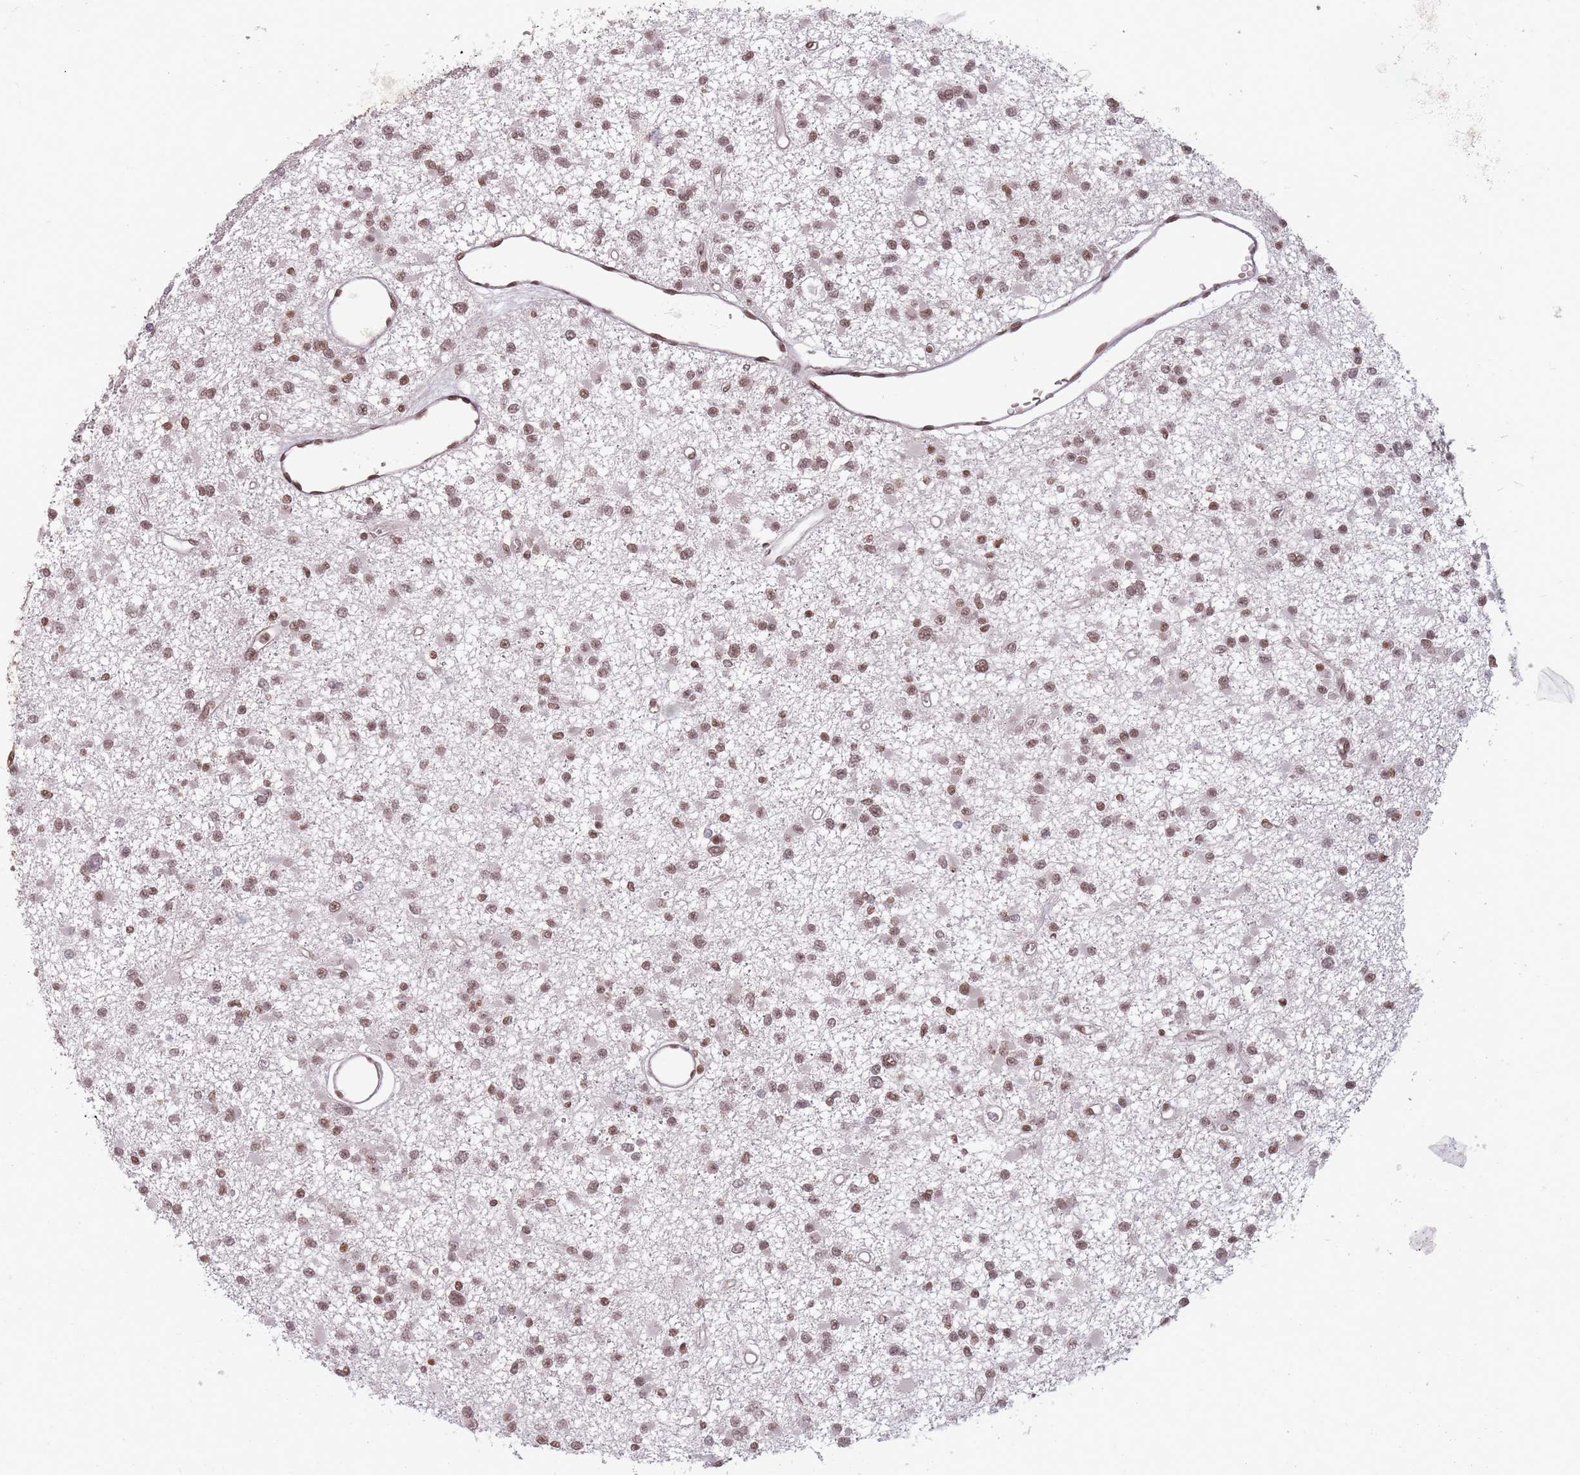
{"staining": {"intensity": "moderate", "quantity": "25%-75%", "location": "nuclear"}, "tissue": "glioma", "cell_type": "Tumor cells", "image_type": "cancer", "snomed": [{"axis": "morphology", "description": "Glioma, malignant, Low grade"}, {"axis": "topography", "description": "Brain"}], "caption": "The immunohistochemical stain labels moderate nuclear expression in tumor cells of glioma tissue.", "gene": "TMED3", "patient": {"sex": "female", "age": 22}}